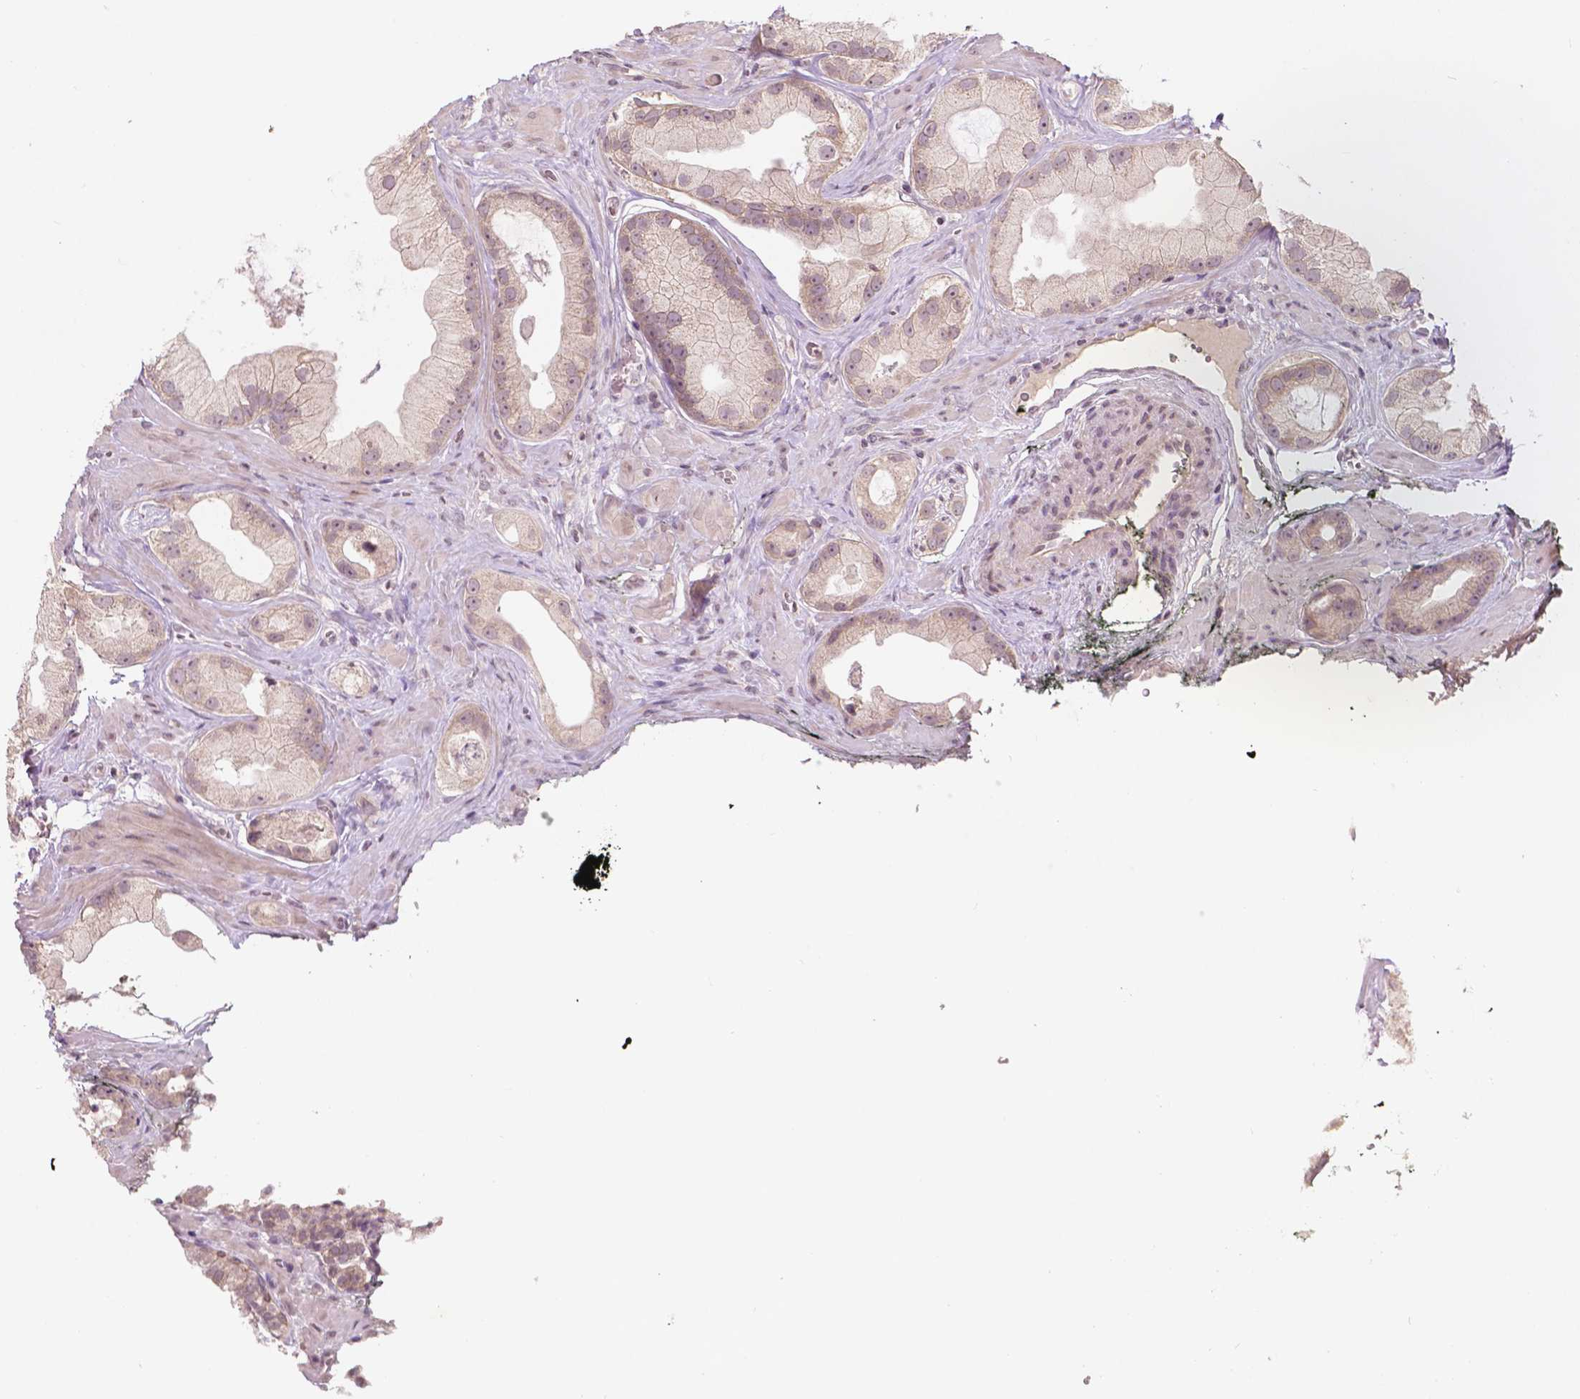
{"staining": {"intensity": "weak", "quantity": ">75%", "location": "cytoplasmic/membranous"}, "tissue": "prostate cancer", "cell_type": "Tumor cells", "image_type": "cancer", "snomed": [{"axis": "morphology", "description": "Adenocarcinoma, Low grade"}, {"axis": "topography", "description": "Prostate"}], "caption": "Prostate cancer stained with DAB immunohistochemistry displays low levels of weak cytoplasmic/membranous positivity in approximately >75% of tumor cells. The staining was performed using DAB (3,3'-diaminobenzidine) to visualize the protein expression in brown, while the nuclei were stained in blue with hematoxylin (Magnification: 20x).", "gene": "NOS1AP", "patient": {"sex": "male", "age": 62}}